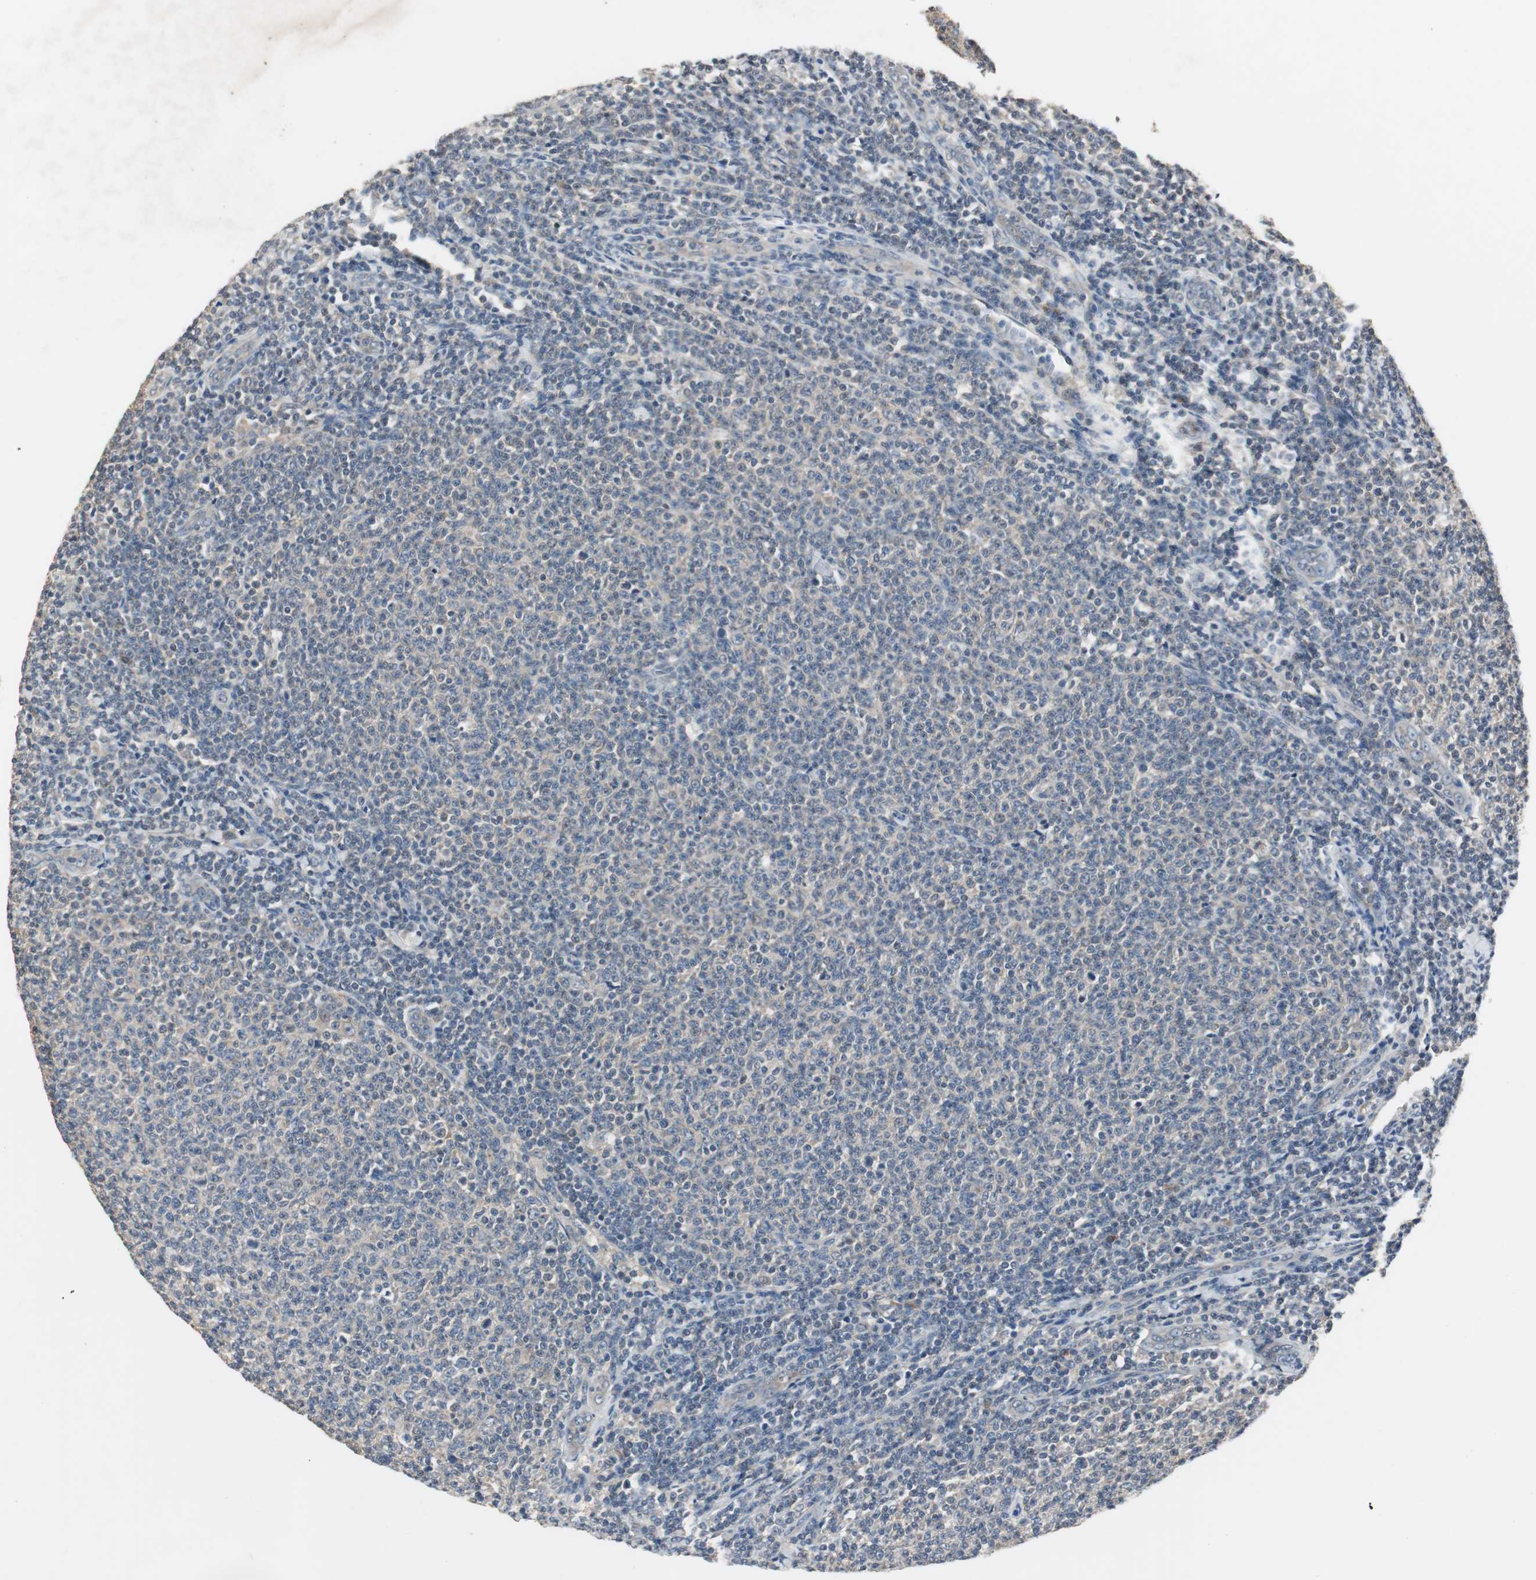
{"staining": {"intensity": "weak", "quantity": "<25%", "location": "cytoplasmic/membranous"}, "tissue": "lymphoma", "cell_type": "Tumor cells", "image_type": "cancer", "snomed": [{"axis": "morphology", "description": "Malignant lymphoma, non-Hodgkin's type, Low grade"}, {"axis": "topography", "description": "Lymph node"}], "caption": "Immunohistochemical staining of lymphoma exhibits no significant expression in tumor cells. (DAB immunohistochemistry, high magnification).", "gene": "PTPRN2", "patient": {"sex": "male", "age": 66}}